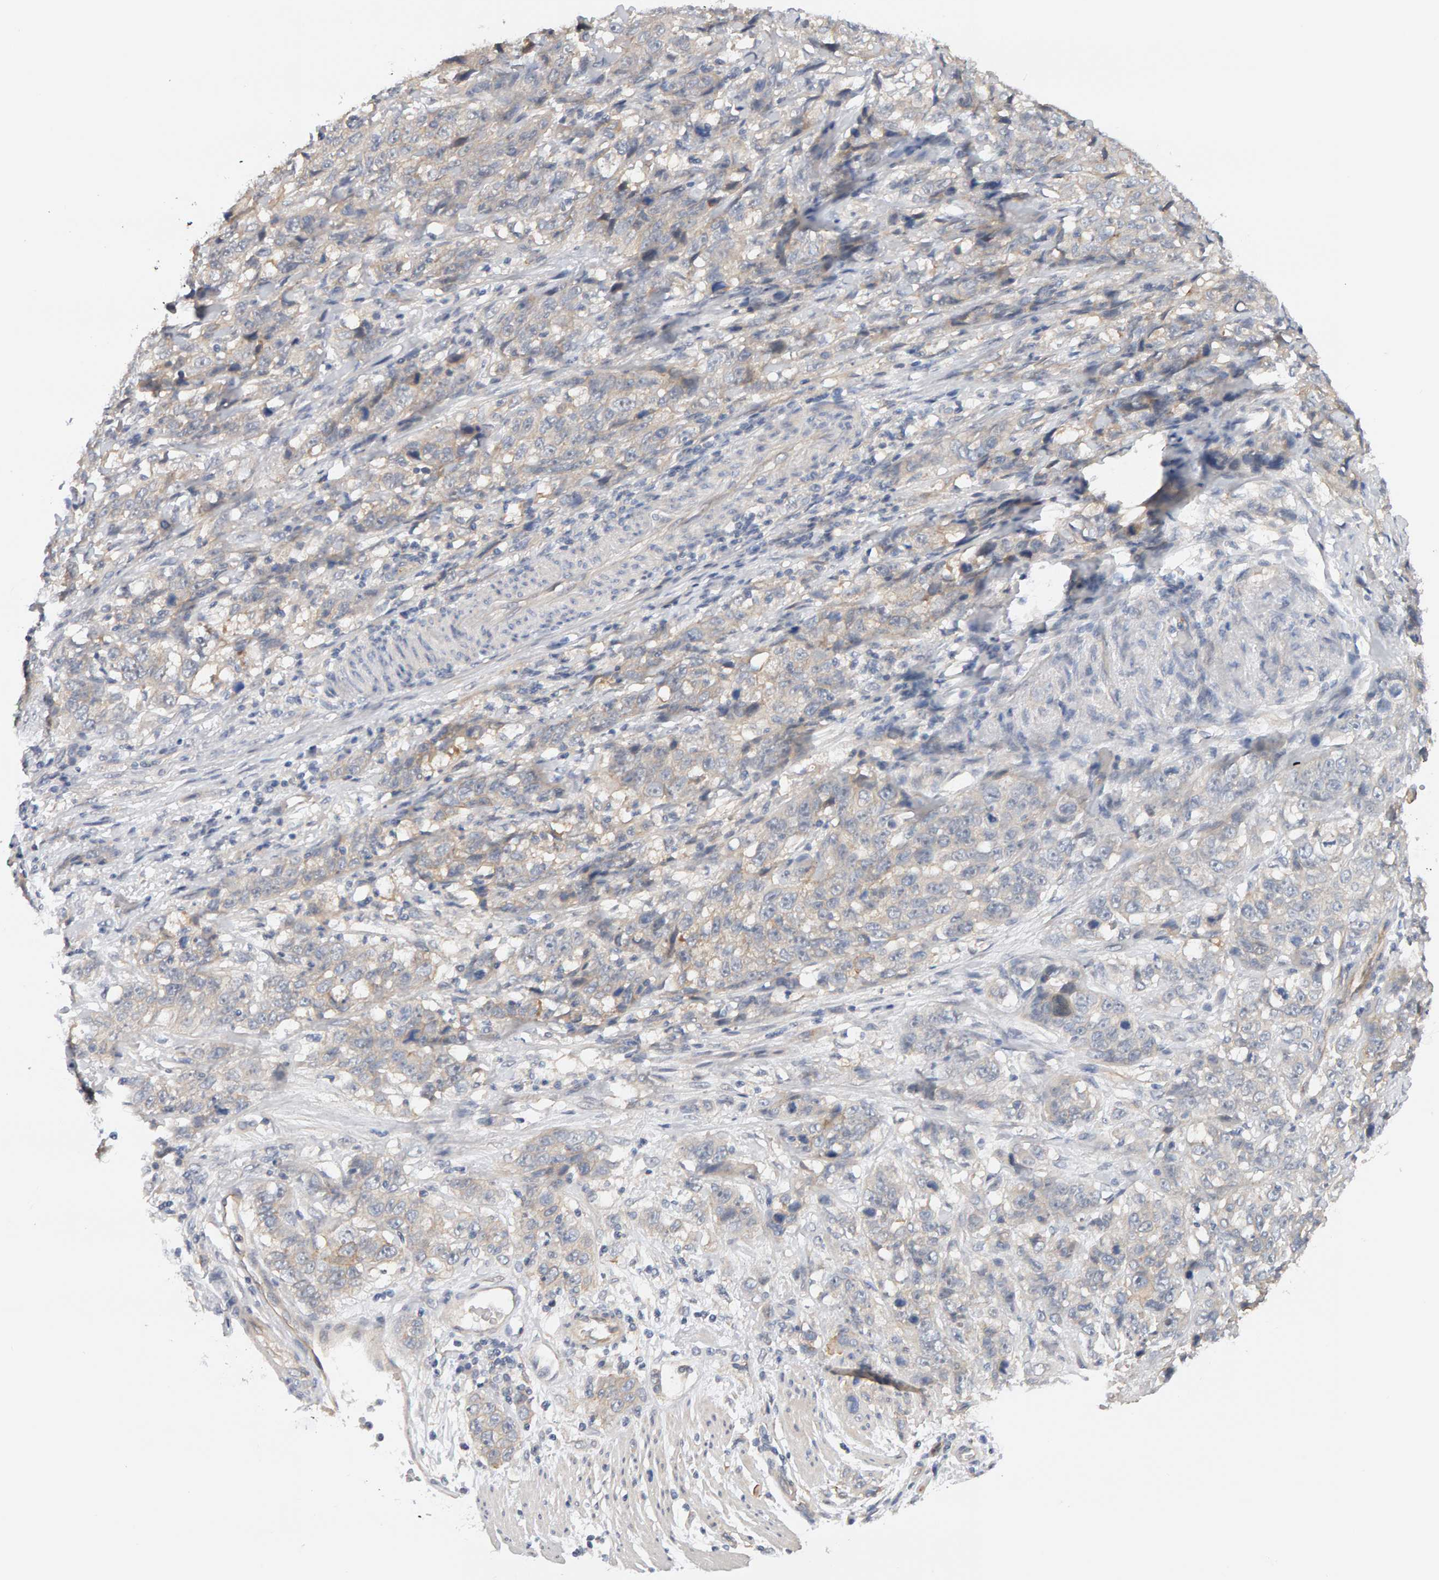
{"staining": {"intensity": "negative", "quantity": "none", "location": "none"}, "tissue": "stomach cancer", "cell_type": "Tumor cells", "image_type": "cancer", "snomed": [{"axis": "morphology", "description": "Adenocarcinoma, NOS"}, {"axis": "topography", "description": "Stomach"}], "caption": "Micrograph shows no protein staining in tumor cells of adenocarcinoma (stomach) tissue.", "gene": "PPP1R16A", "patient": {"sex": "male", "age": 48}}